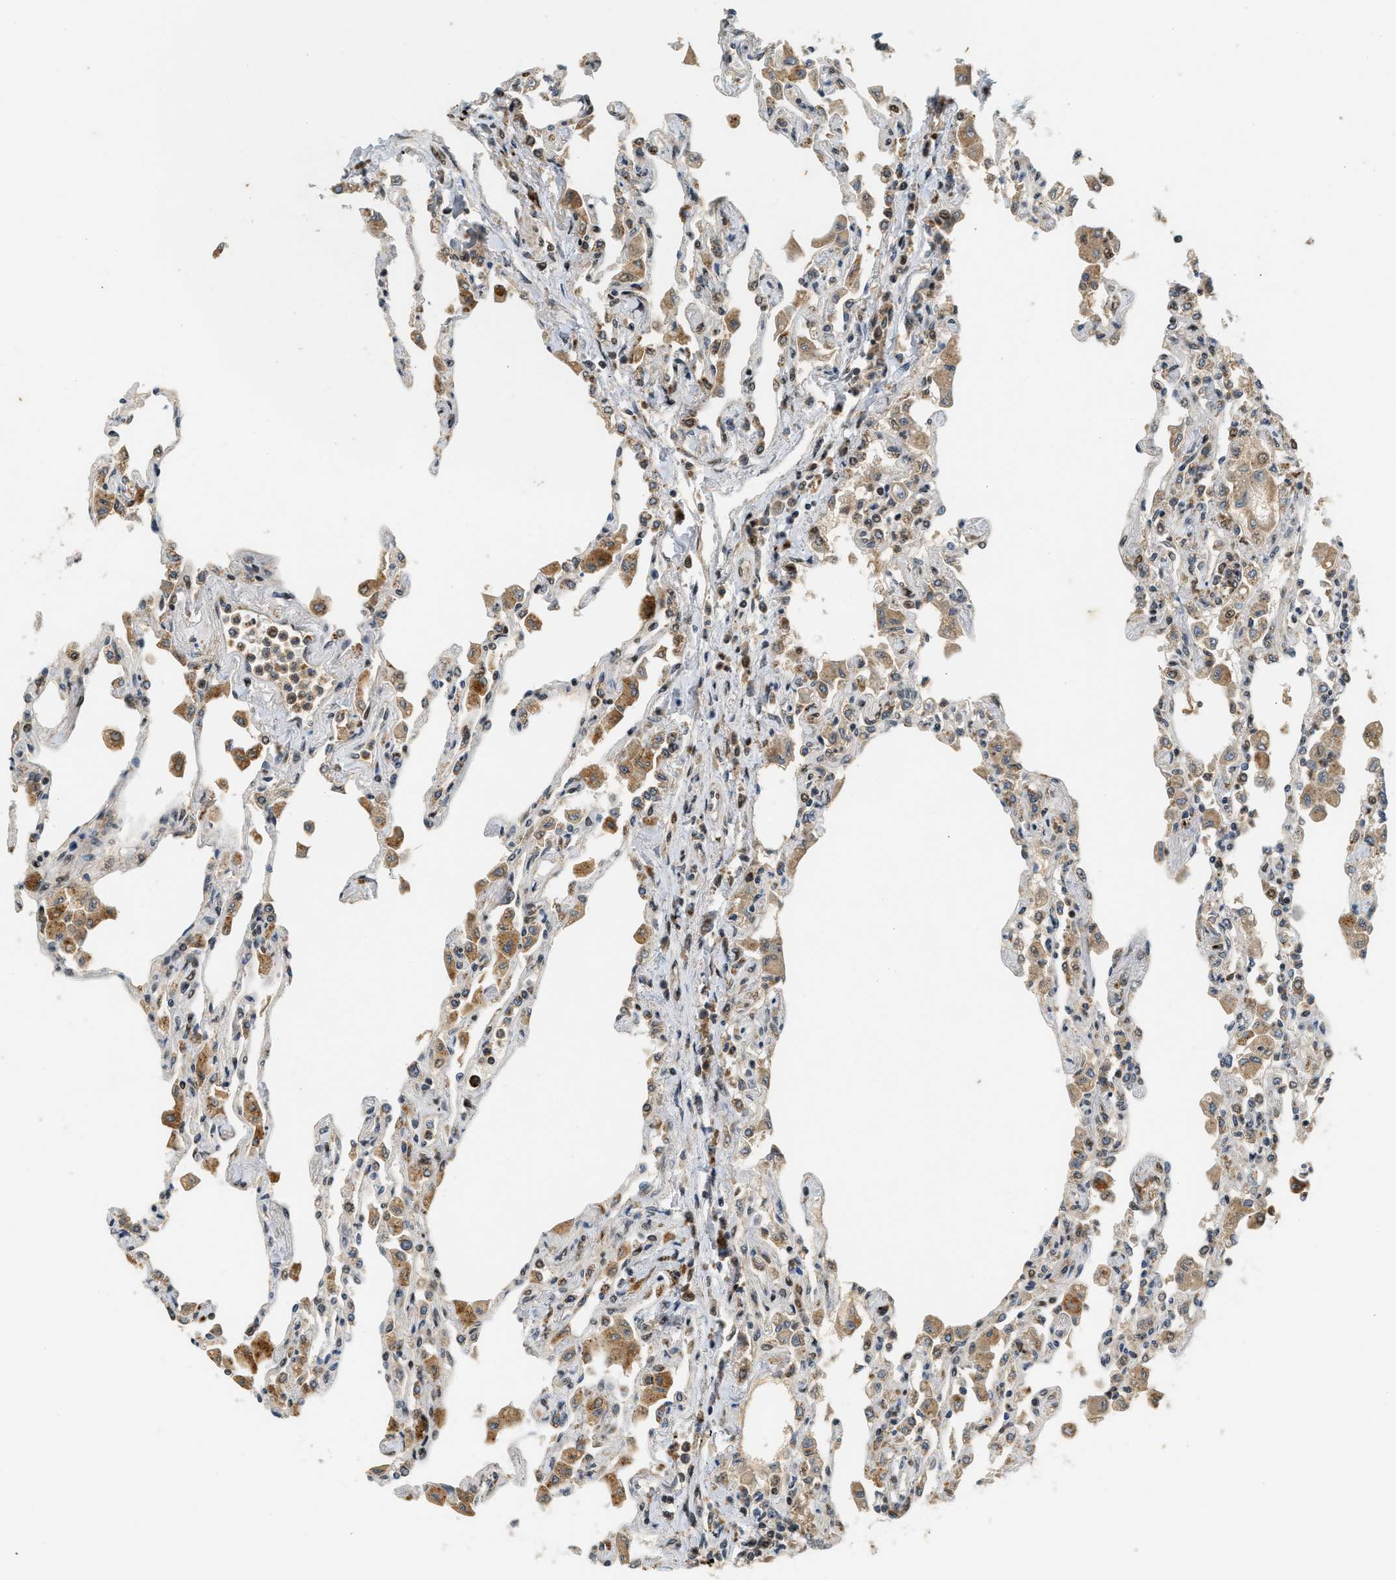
{"staining": {"intensity": "negative", "quantity": "none", "location": "none"}, "tissue": "lung", "cell_type": "Alveolar cells", "image_type": "normal", "snomed": [{"axis": "morphology", "description": "Normal tissue, NOS"}, {"axis": "topography", "description": "Bronchus"}, {"axis": "topography", "description": "Lung"}], "caption": "Normal lung was stained to show a protein in brown. There is no significant expression in alveolar cells. (DAB IHC visualized using brightfield microscopy, high magnification).", "gene": "TRAPPC14", "patient": {"sex": "female", "age": 49}}